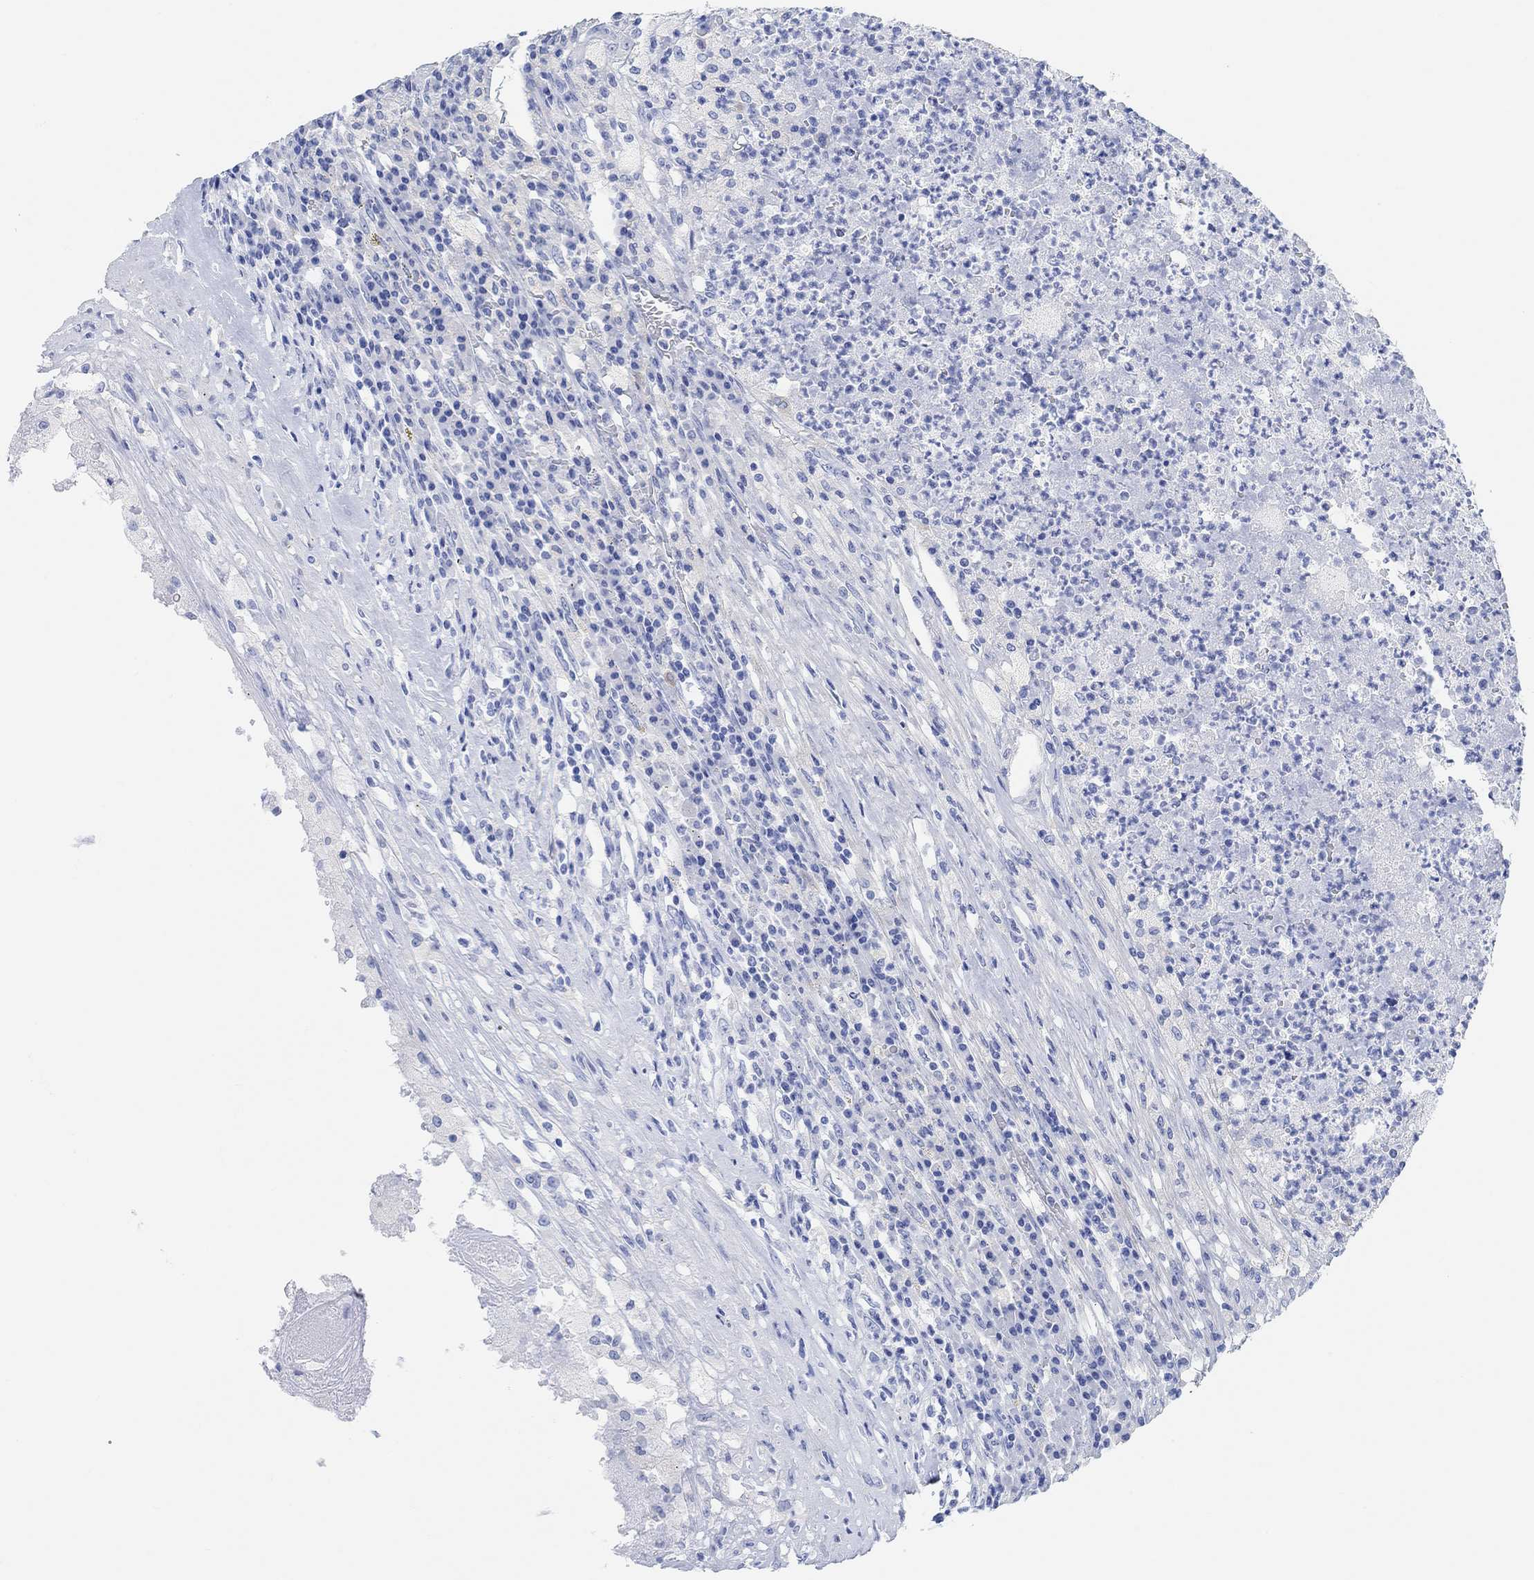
{"staining": {"intensity": "negative", "quantity": "none", "location": "none"}, "tissue": "testis cancer", "cell_type": "Tumor cells", "image_type": "cancer", "snomed": [{"axis": "morphology", "description": "Necrosis, NOS"}, {"axis": "morphology", "description": "Carcinoma, Embryonal, NOS"}, {"axis": "topography", "description": "Testis"}], "caption": "Testis cancer was stained to show a protein in brown. There is no significant staining in tumor cells.", "gene": "ANKRD33", "patient": {"sex": "male", "age": 19}}